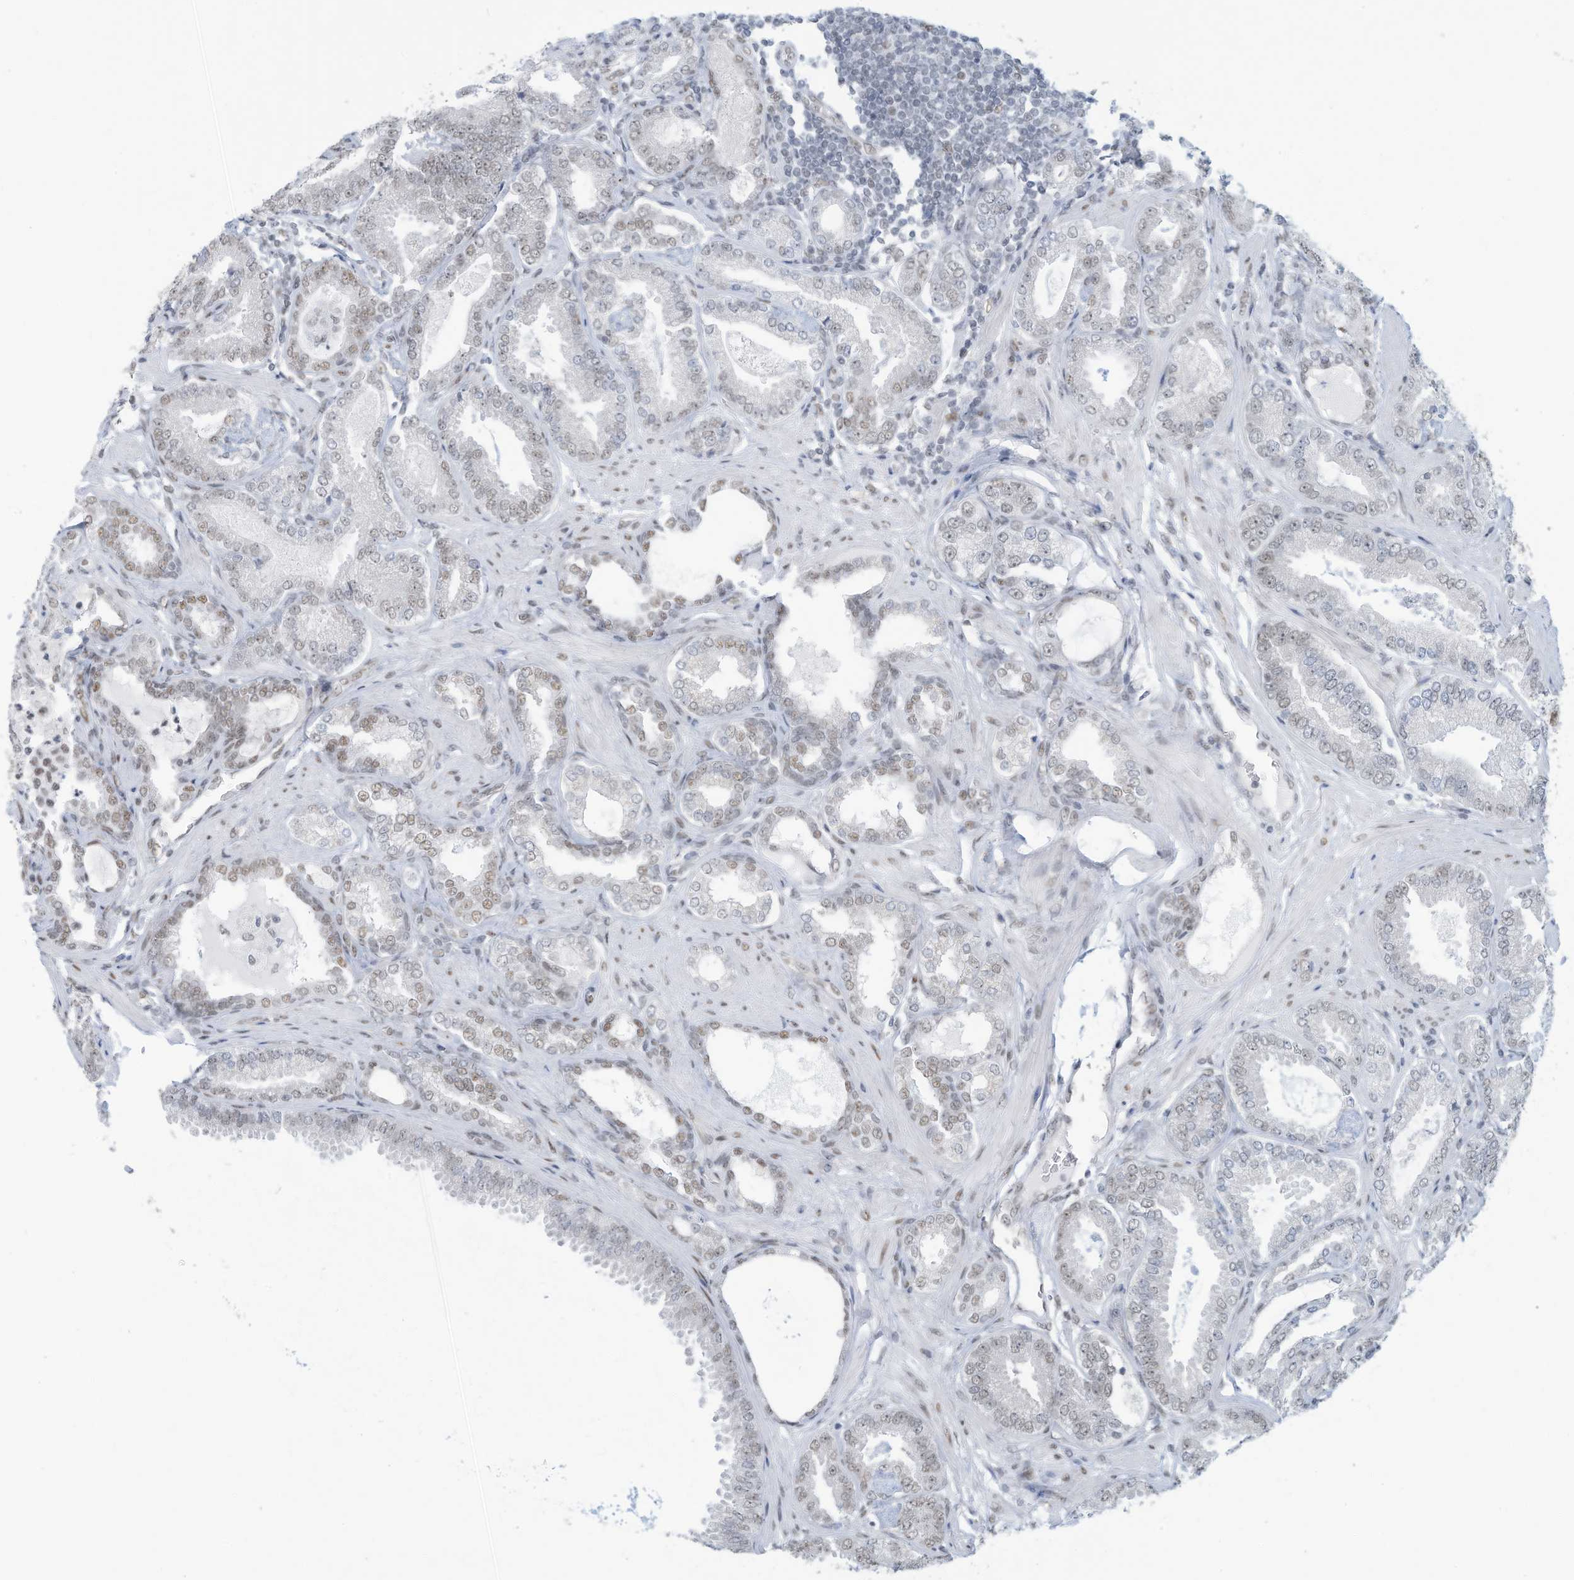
{"staining": {"intensity": "moderate", "quantity": "25%-75%", "location": "nuclear"}, "tissue": "prostate cancer", "cell_type": "Tumor cells", "image_type": "cancer", "snomed": [{"axis": "morphology", "description": "Adenocarcinoma, Low grade"}, {"axis": "topography", "description": "Prostate"}], "caption": "IHC histopathology image of neoplastic tissue: human prostate adenocarcinoma (low-grade) stained using IHC demonstrates medium levels of moderate protein expression localized specifically in the nuclear of tumor cells, appearing as a nuclear brown color.", "gene": "SARNP", "patient": {"sex": "male", "age": 71}}